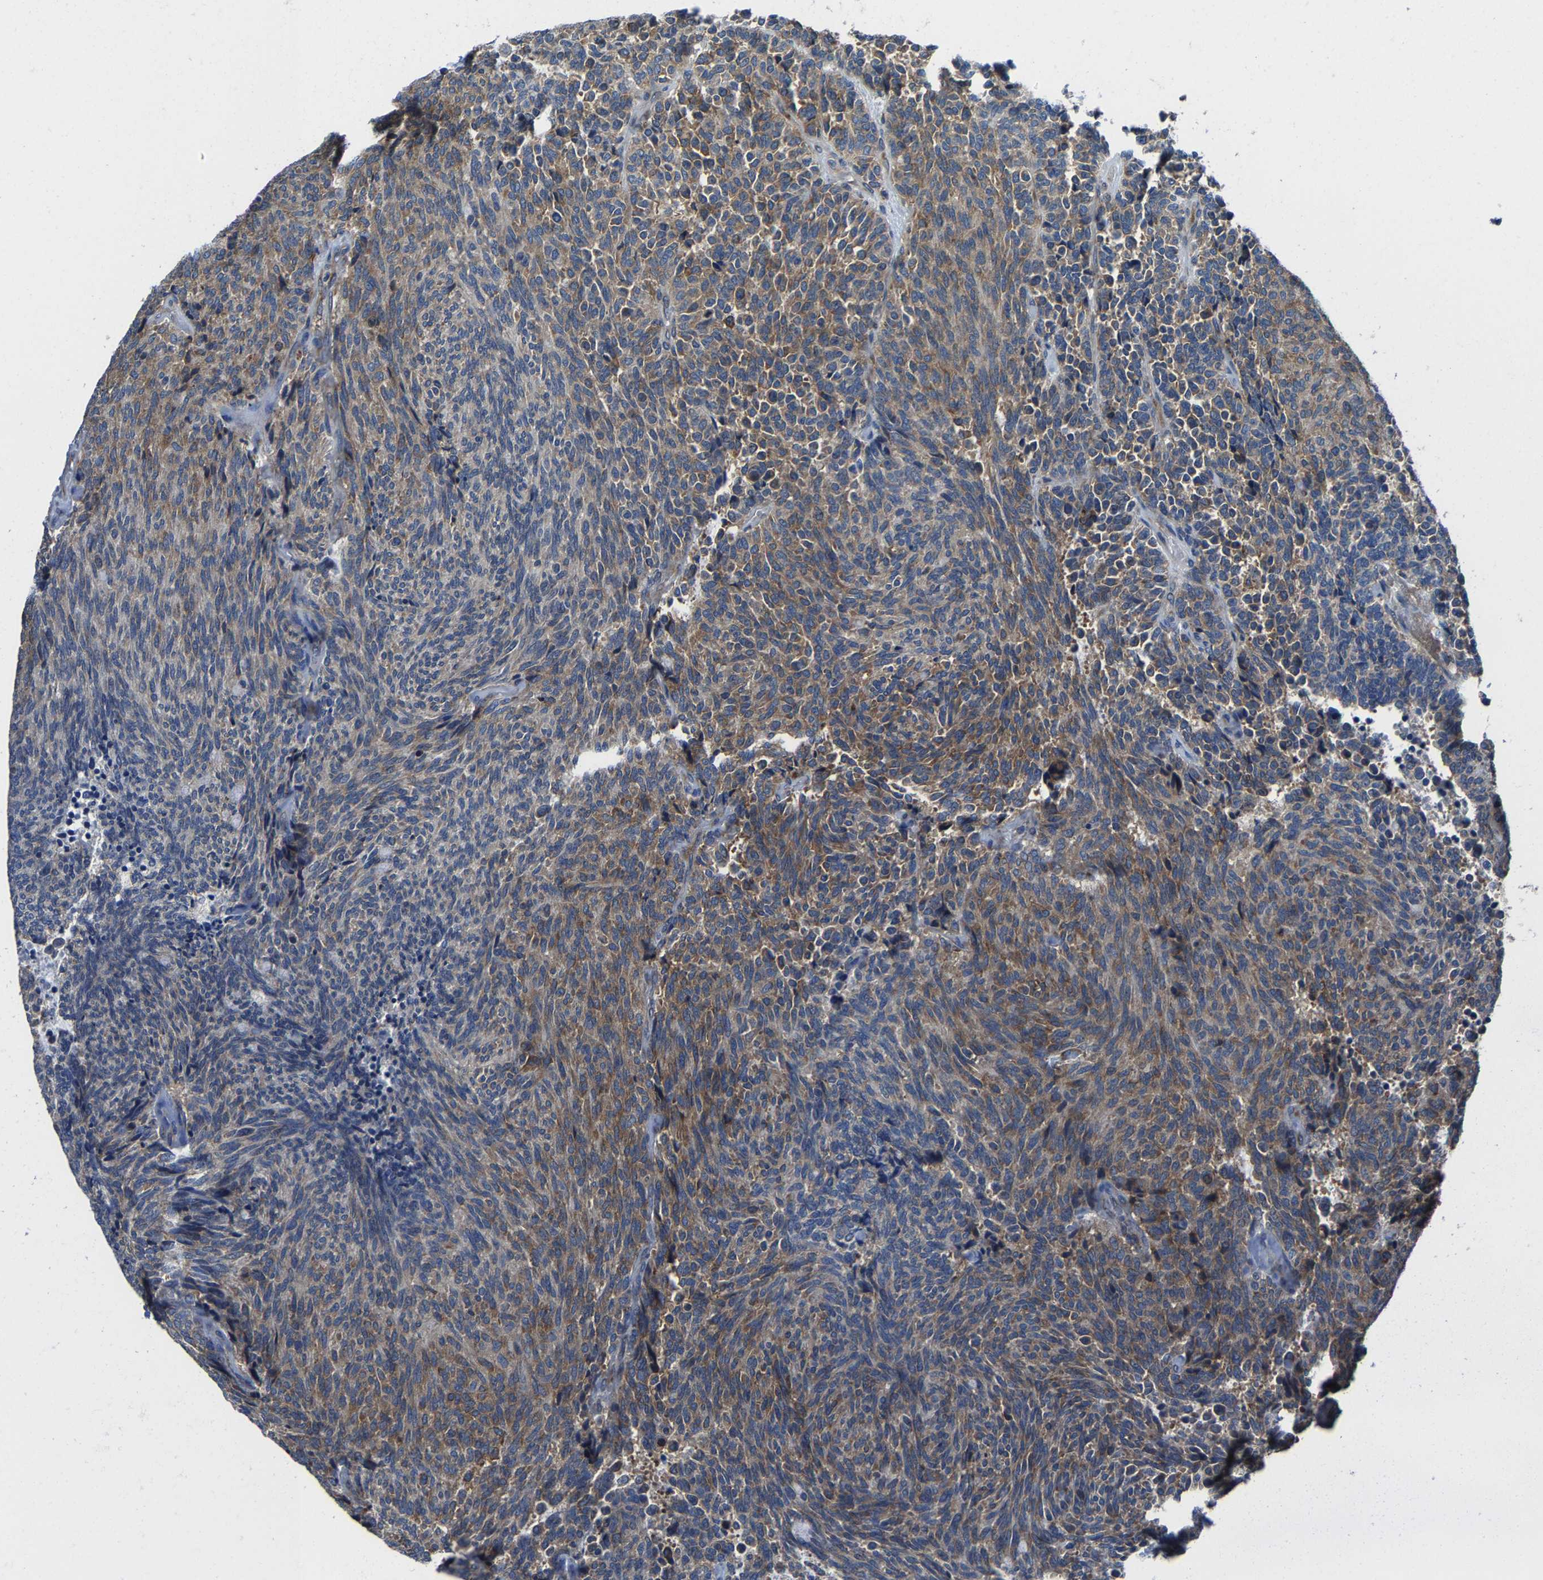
{"staining": {"intensity": "moderate", "quantity": ">75%", "location": "cytoplasmic/membranous"}, "tissue": "carcinoid", "cell_type": "Tumor cells", "image_type": "cancer", "snomed": [{"axis": "morphology", "description": "Carcinoid, malignant, NOS"}, {"axis": "topography", "description": "Pancreas"}], "caption": "Immunohistochemistry (IHC) of human carcinoid (malignant) exhibits medium levels of moderate cytoplasmic/membranous expression in approximately >75% of tumor cells.", "gene": "G3BP2", "patient": {"sex": "female", "age": 54}}